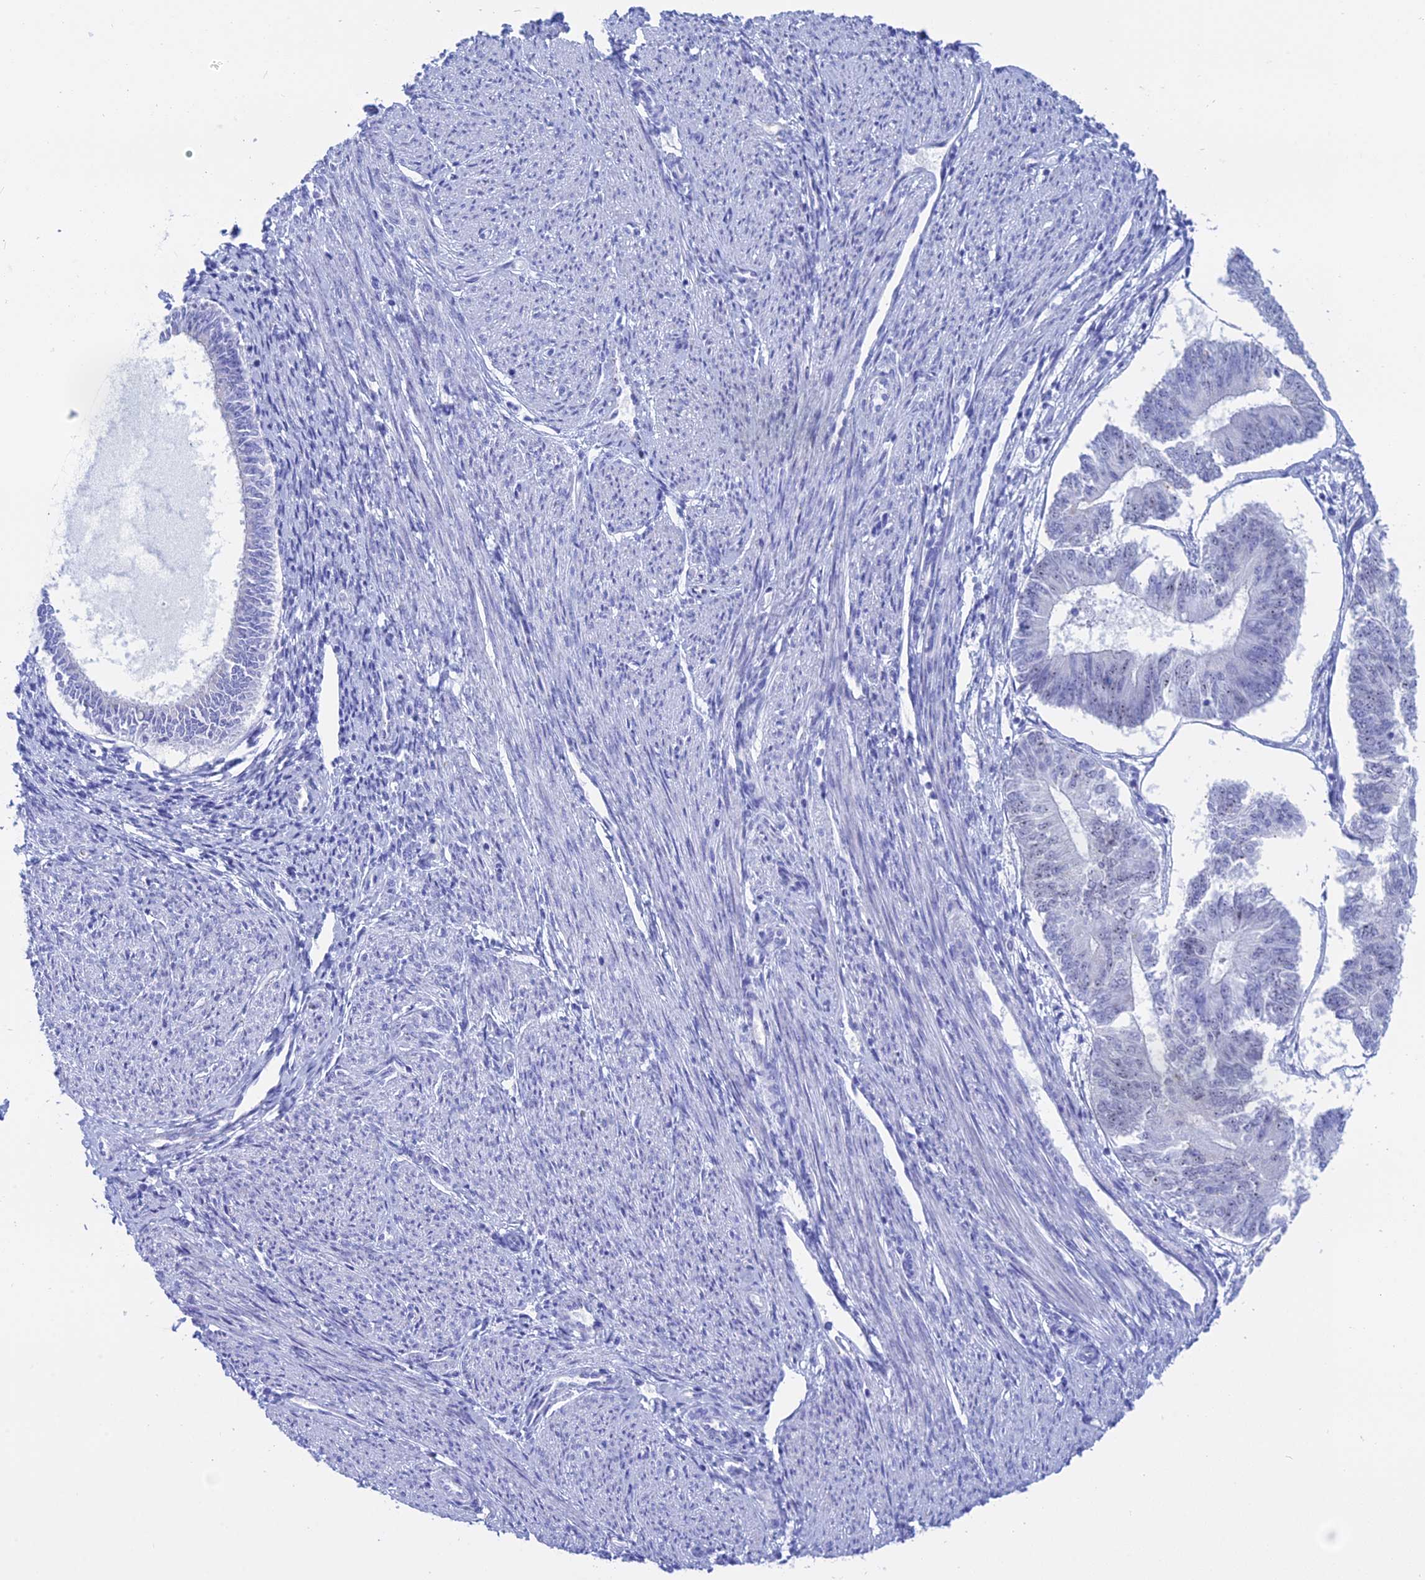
{"staining": {"intensity": "negative", "quantity": "none", "location": "none"}, "tissue": "endometrial cancer", "cell_type": "Tumor cells", "image_type": "cancer", "snomed": [{"axis": "morphology", "description": "Adenocarcinoma, NOS"}, {"axis": "topography", "description": "Endometrium"}], "caption": "Endometrial cancer was stained to show a protein in brown. There is no significant expression in tumor cells.", "gene": "ERICH4", "patient": {"sex": "female", "age": 58}}